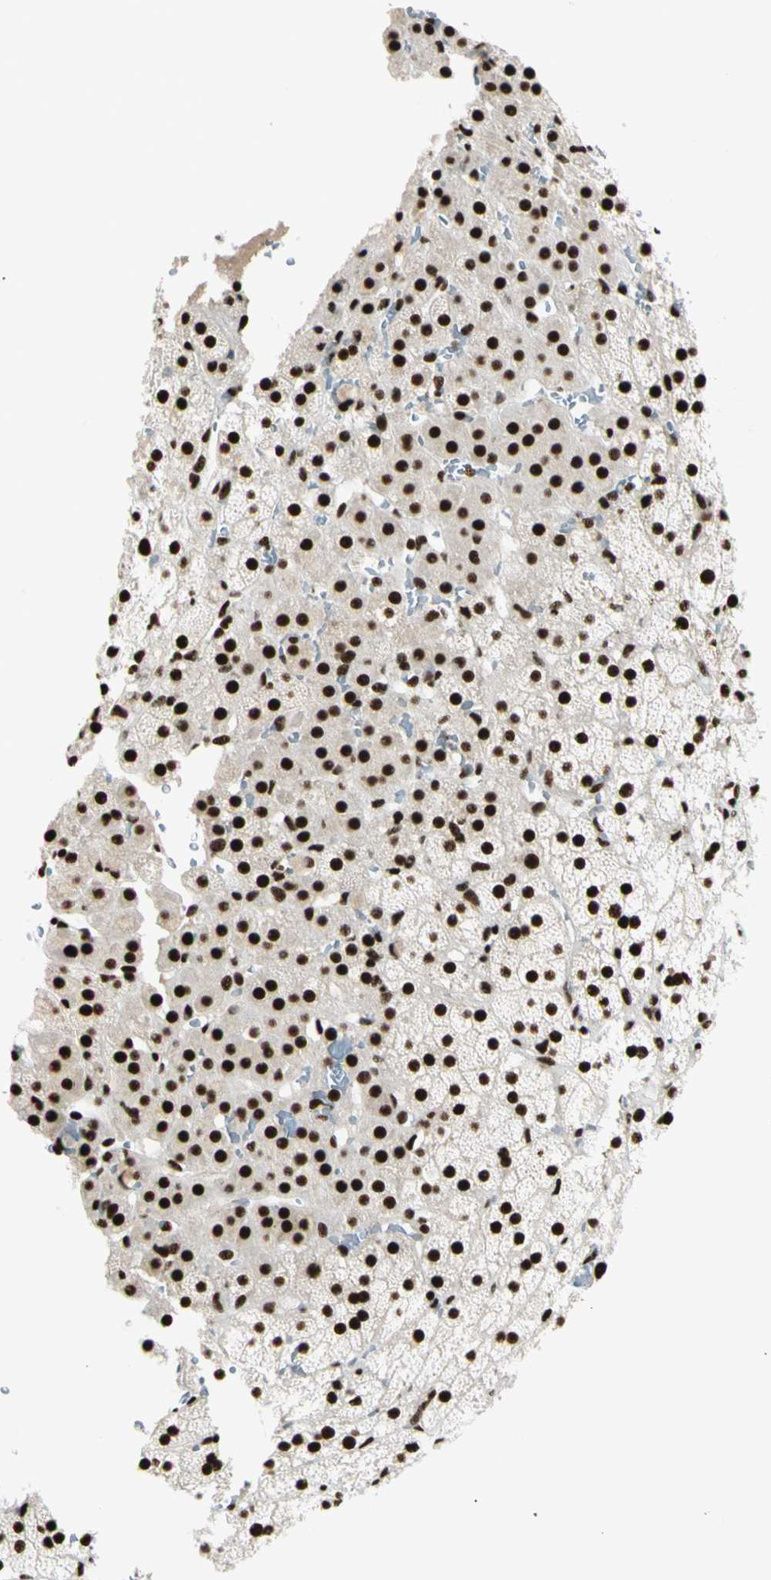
{"staining": {"intensity": "strong", "quantity": ">75%", "location": "nuclear"}, "tissue": "adrenal gland", "cell_type": "Glandular cells", "image_type": "normal", "snomed": [{"axis": "morphology", "description": "Normal tissue, NOS"}, {"axis": "topography", "description": "Adrenal gland"}], "caption": "Adrenal gland stained with immunohistochemistry demonstrates strong nuclear staining in approximately >75% of glandular cells.", "gene": "CCAR1", "patient": {"sex": "male", "age": 35}}